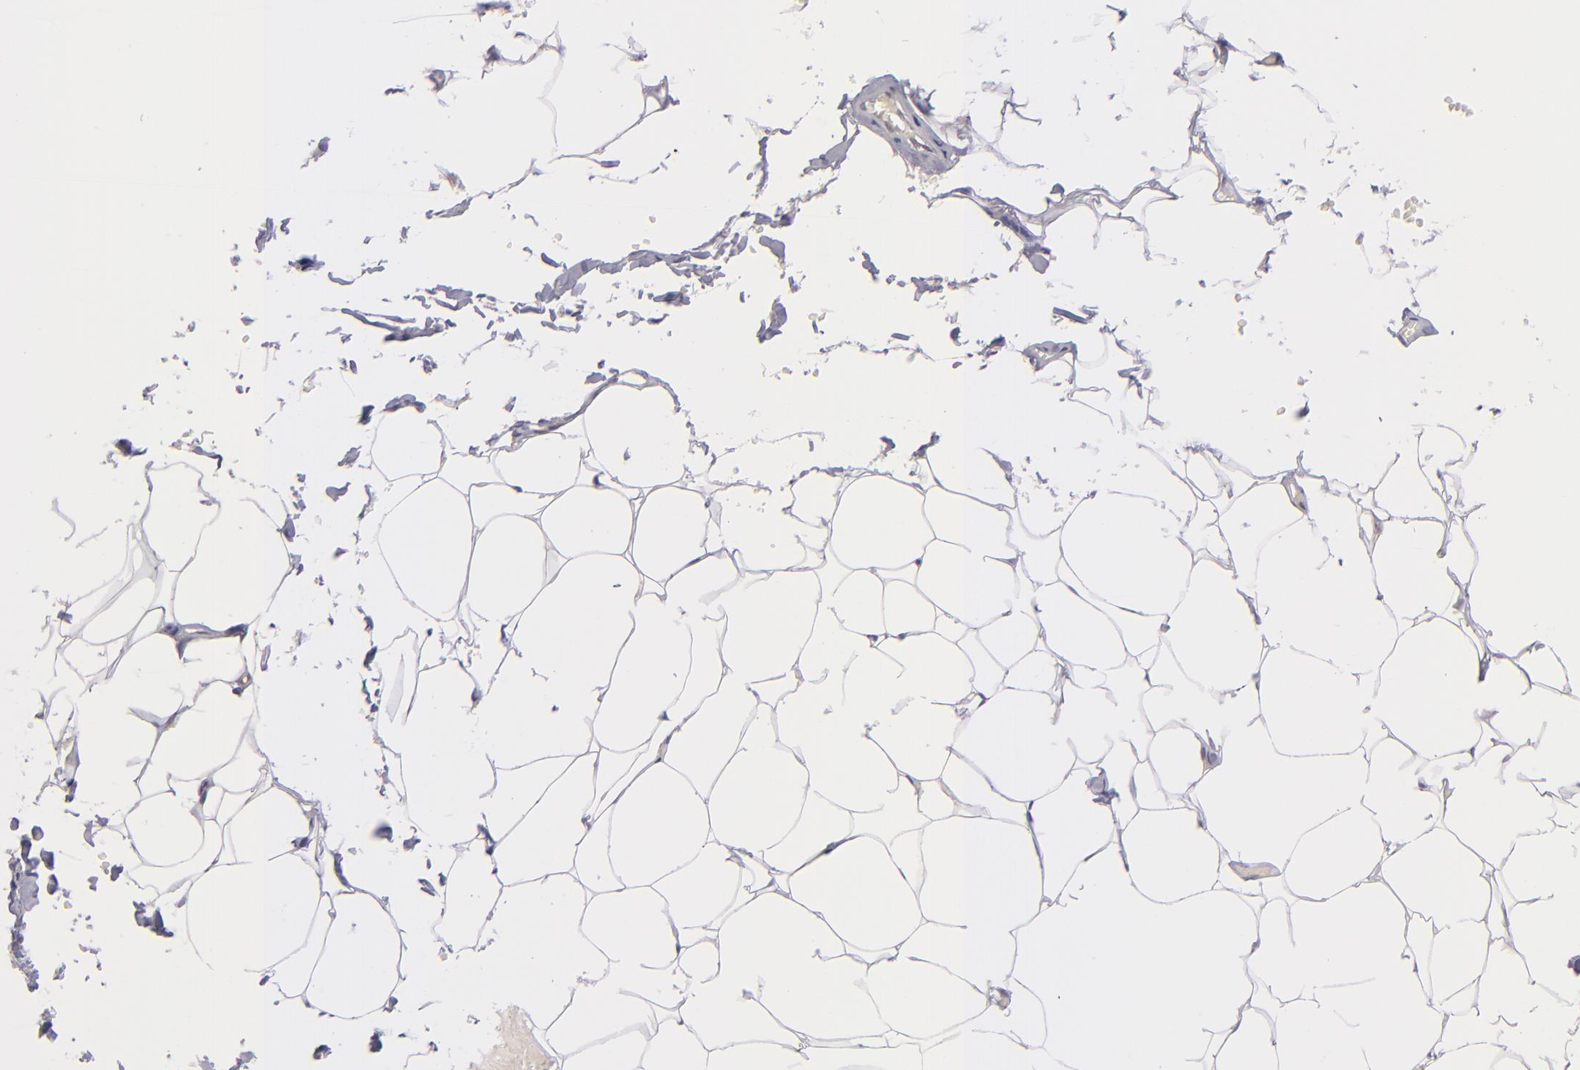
{"staining": {"intensity": "negative", "quantity": "none", "location": "none"}, "tissue": "adipose tissue", "cell_type": "Adipocytes", "image_type": "normal", "snomed": [{"axis": "morphology", "description": "Normal tissue, NOS"}, {"axis": "topography", "description": "Soft tissue"}, {"axis": "topography", "description": "Peripheral nerve tissue"}], "caption": "Adipocytes show no significant positivity in benign adipose tissue. Brightfield microscopy of immunohistochemistry (IHC) stained with DAB (3,3'-diaminobenzidine) (brown) and hematoxylin (blue), captured at high magnification.", "gene": "PTPN13", "patient": {"sex": "female", "age": 68}}